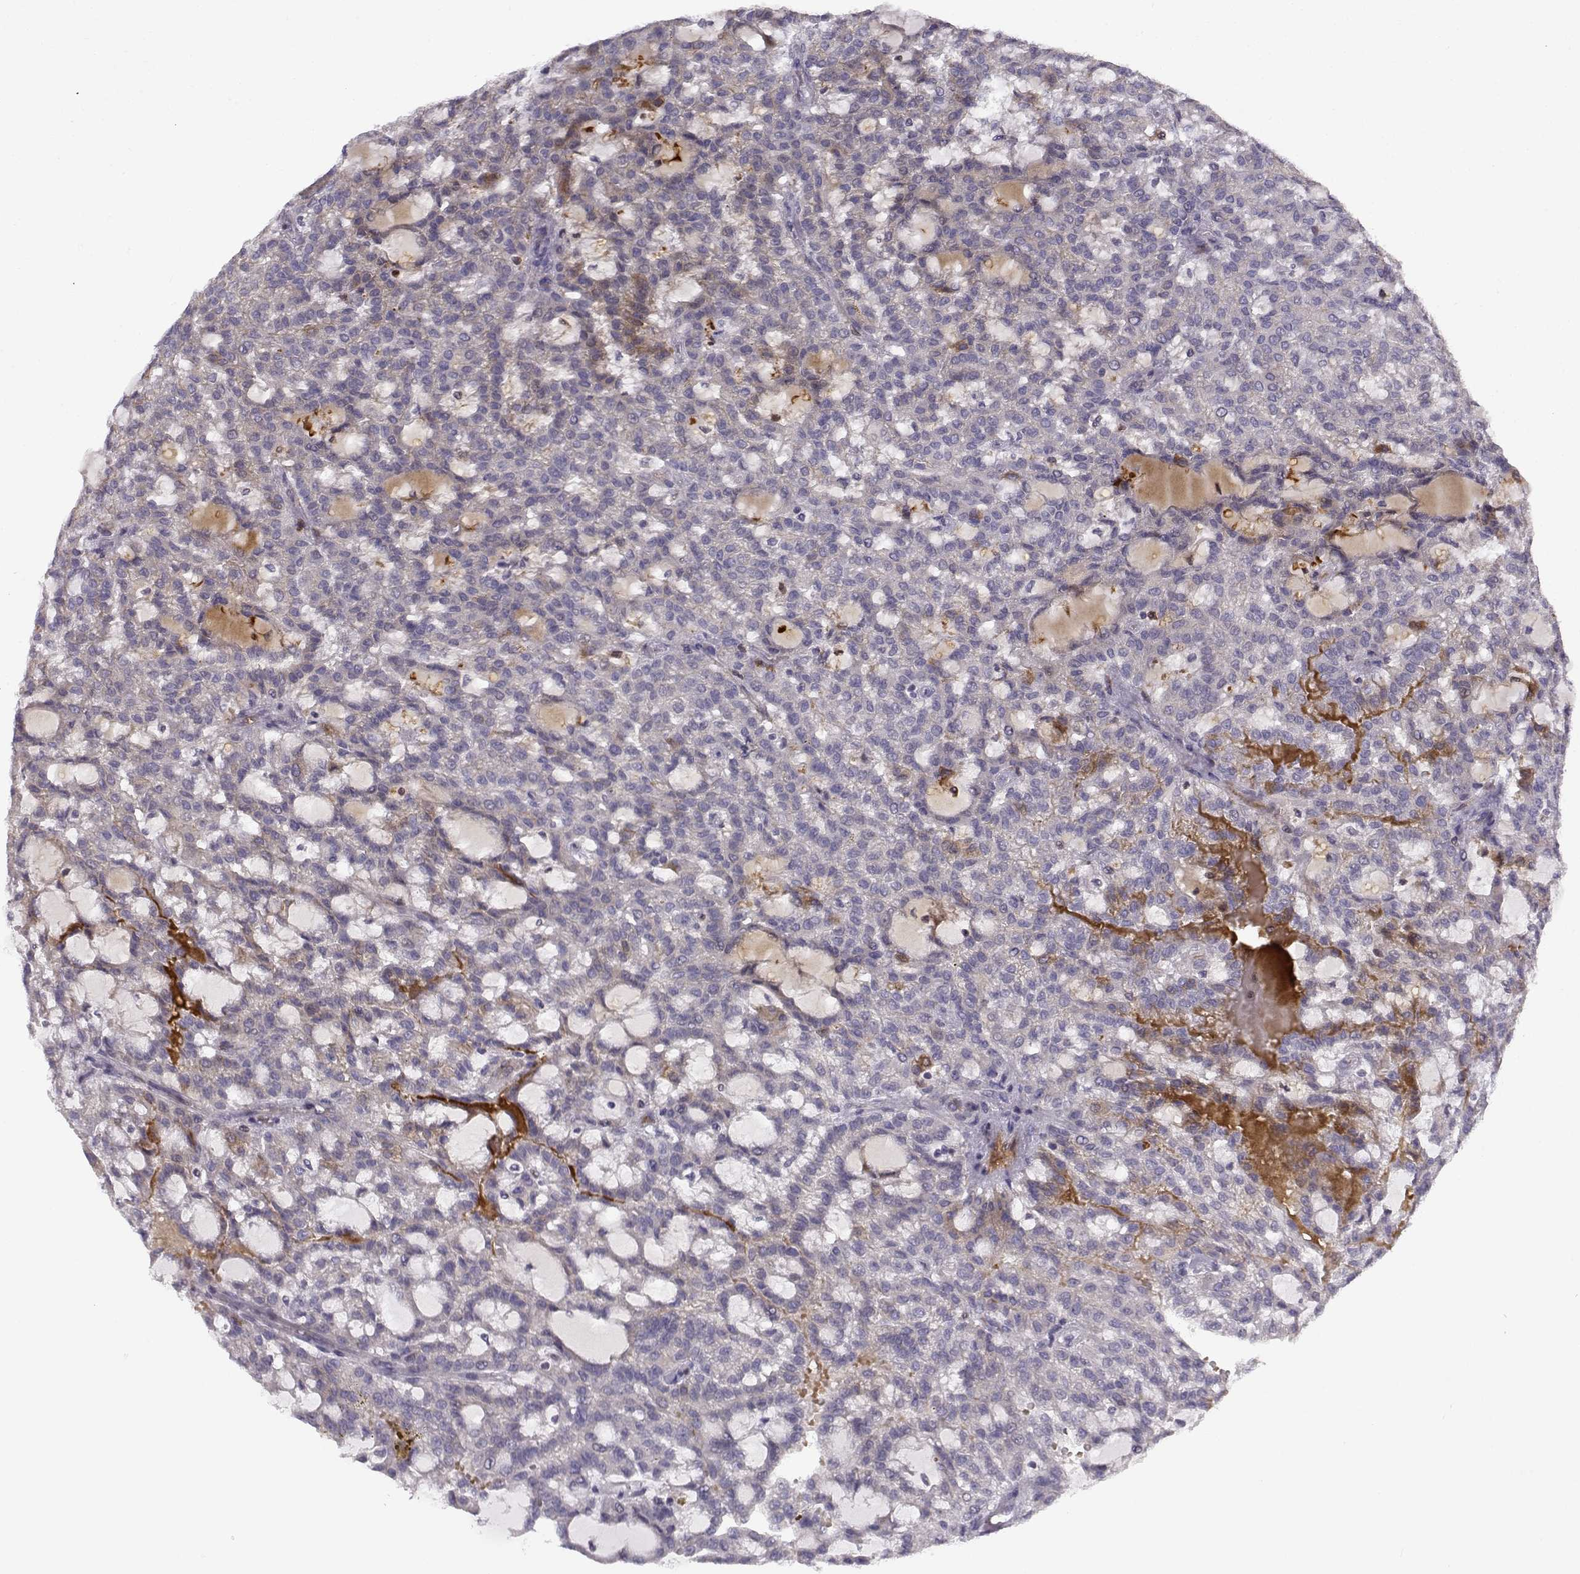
{"staining": {"intensity": "negative", "quantity": "none", "location": "none"}, "tissue": "renal cancer", "cell_type": "Tumor cells", "image_type": "cancer", "snomed": [{"axis": "morphology", "description": "Adenocarcinoma, NOS"}, {"axis": "topography", "description": "Kidney"}], "caption": "Immunohistochemistry (IHC) image of neoplastic tissue: human renal adenocarcinoma stained with DAB reveals no significant protein staining in tumor cells.", "gene": "DDX25", "patient": {"sex": "male", "age": 63}}